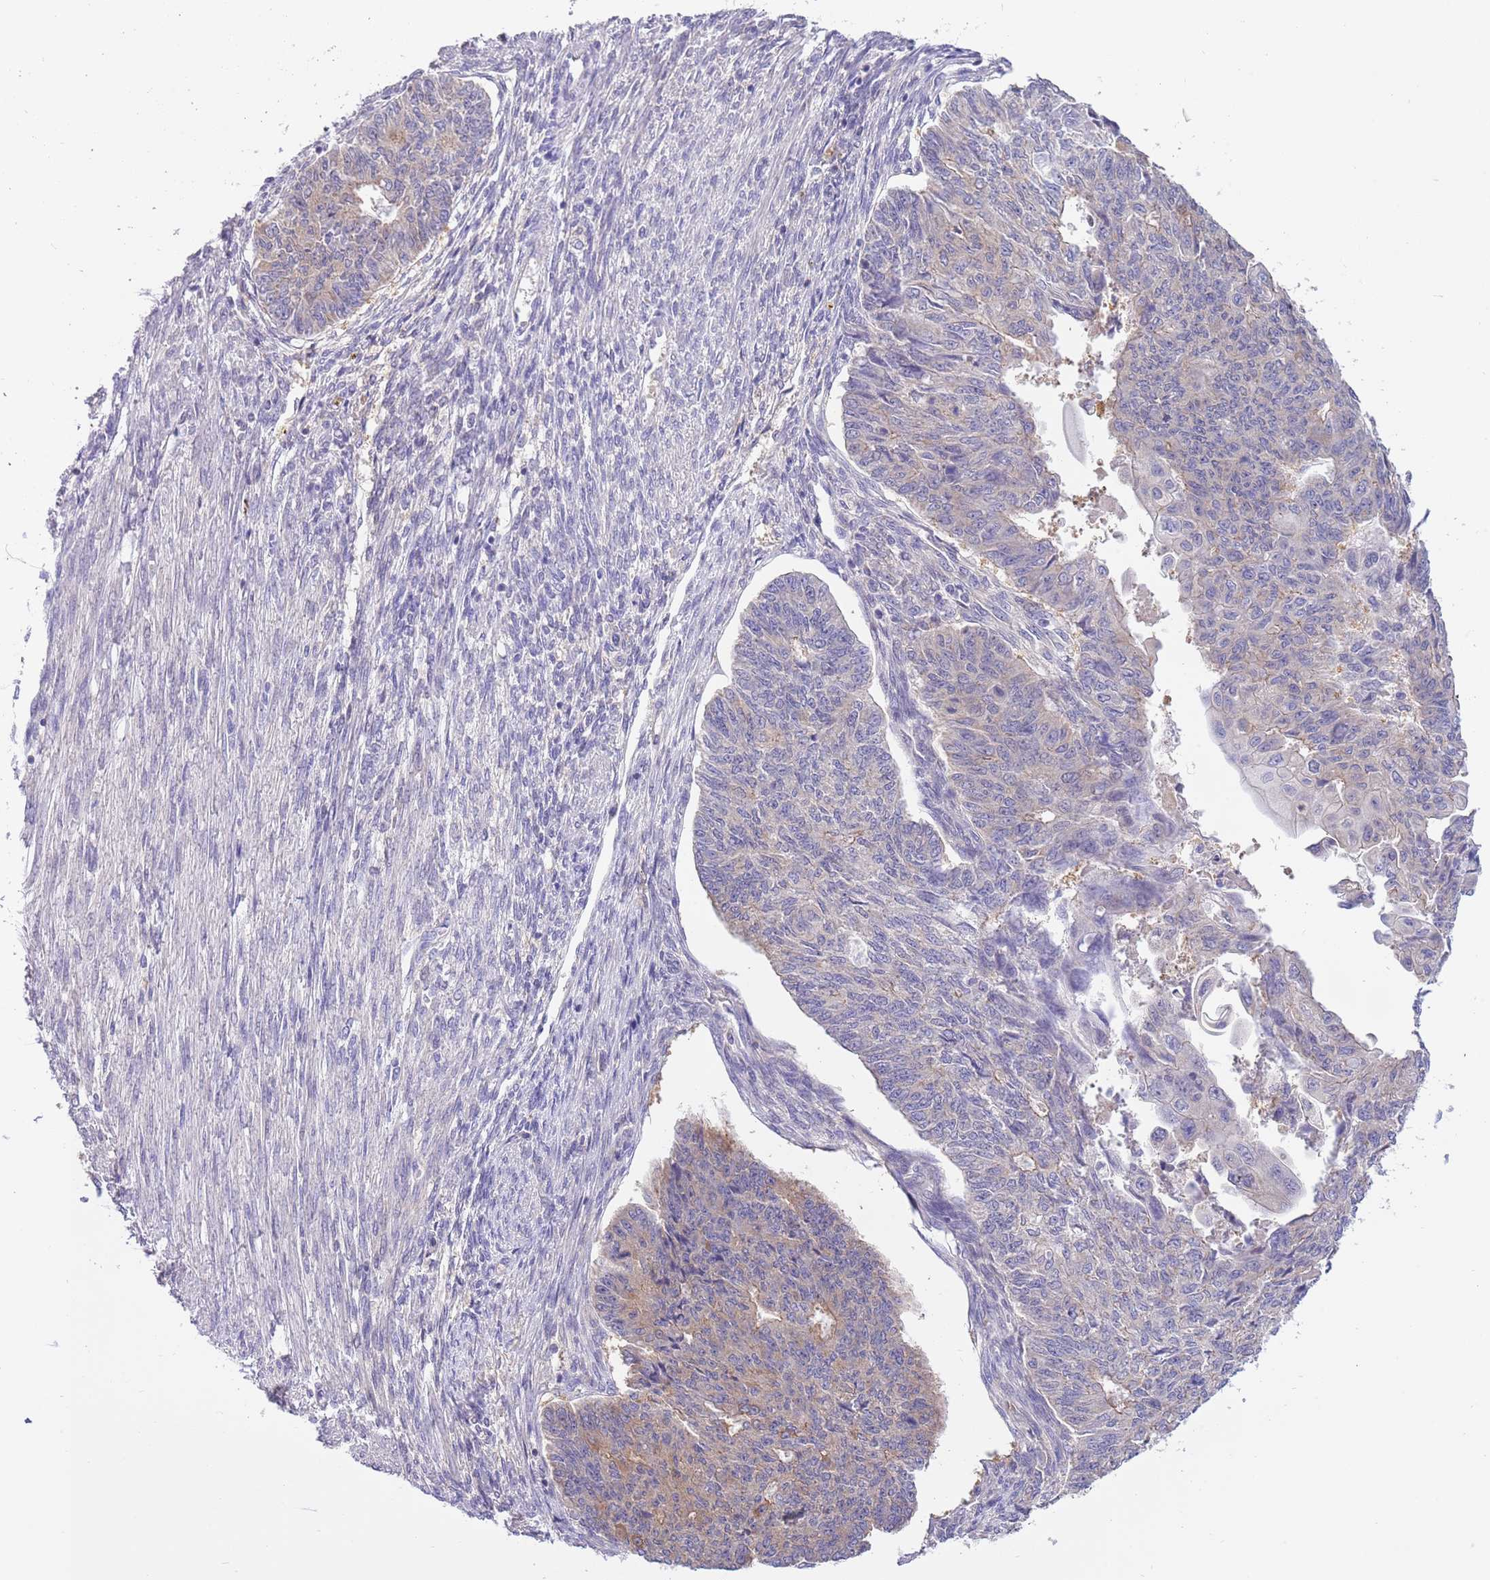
{"staining": {"intensity": "weak", "quantity": "<25%", "location": "cytoplasmic/membranous"}, "tissue": "endometrial cancer", "cell_type": "Tumor cells", "image_type": "cancer", "snomed": [{"axis": "morphology", "description": "Adenocarcinoma, NOS"}, {"axis": "topography", "description": "Endometrium"}], "caption": "Immunohistochemistry (IHC) histopathology image of endometrial cancer (adenocarcinoma) stained for a protein (brown), which exhibits no positivity in tumor cells.", "gene": "STIP1", "patient": {"sex": "female", "age": 32}}